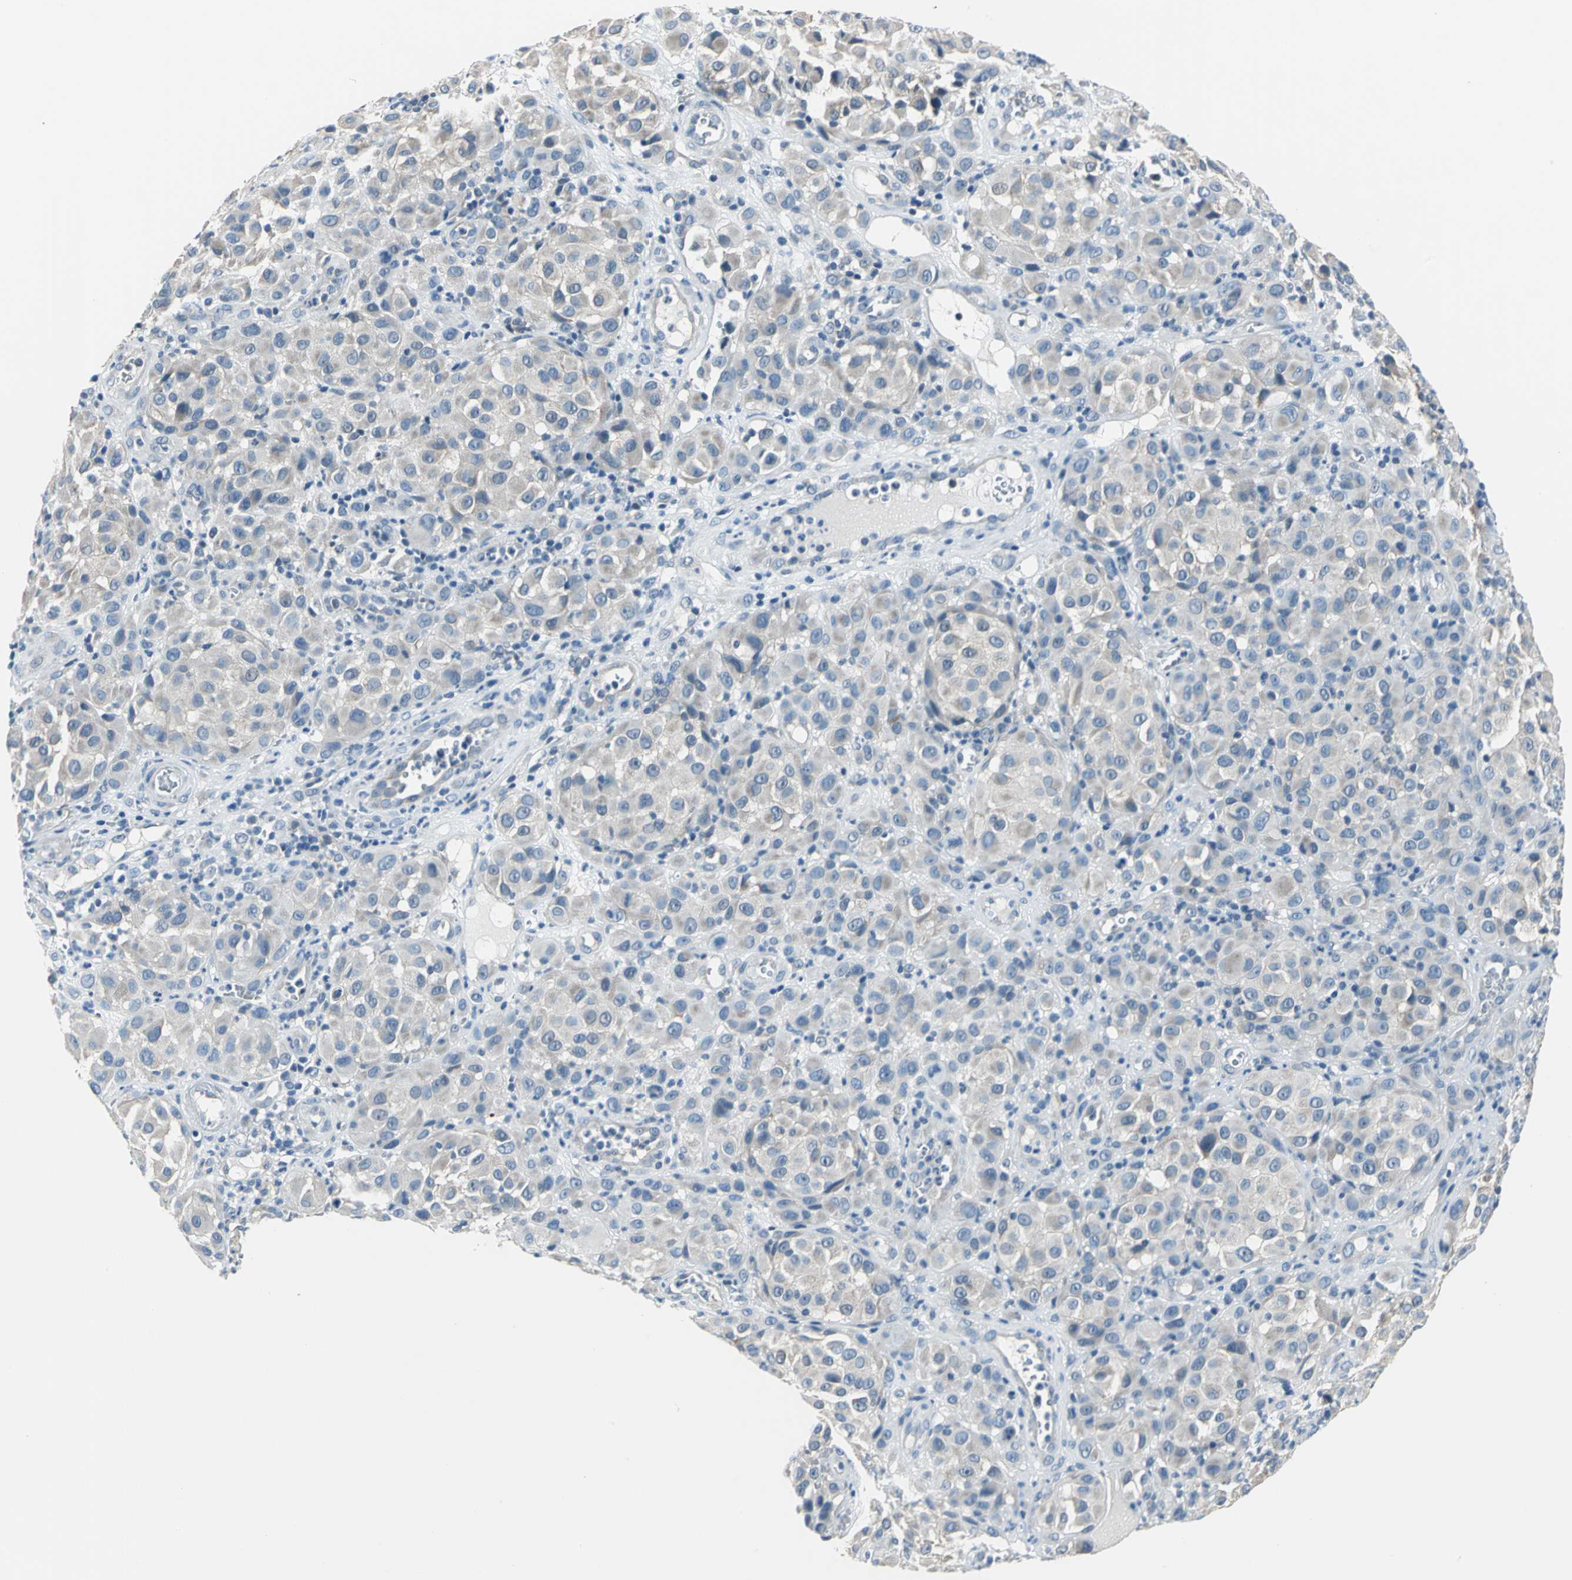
{"staining": {"intensity": "weak", "quantity": "<25%", "location": "cytoplasmic/membranous"}, "tissue": "melanoma", "cell_type": "Tumor cells", "image_type": "cancer", "snomed": [{"axis": "morphology", "description": "Malignant melanoma, NOS"}, {"axis": "topography", "description": "Skin"}], "caption": "The histopathology image shows no significant staining in tumor cells of melanoma.", "gene": "ZNF415", "patient": {"sex": "female", "age": 21}}